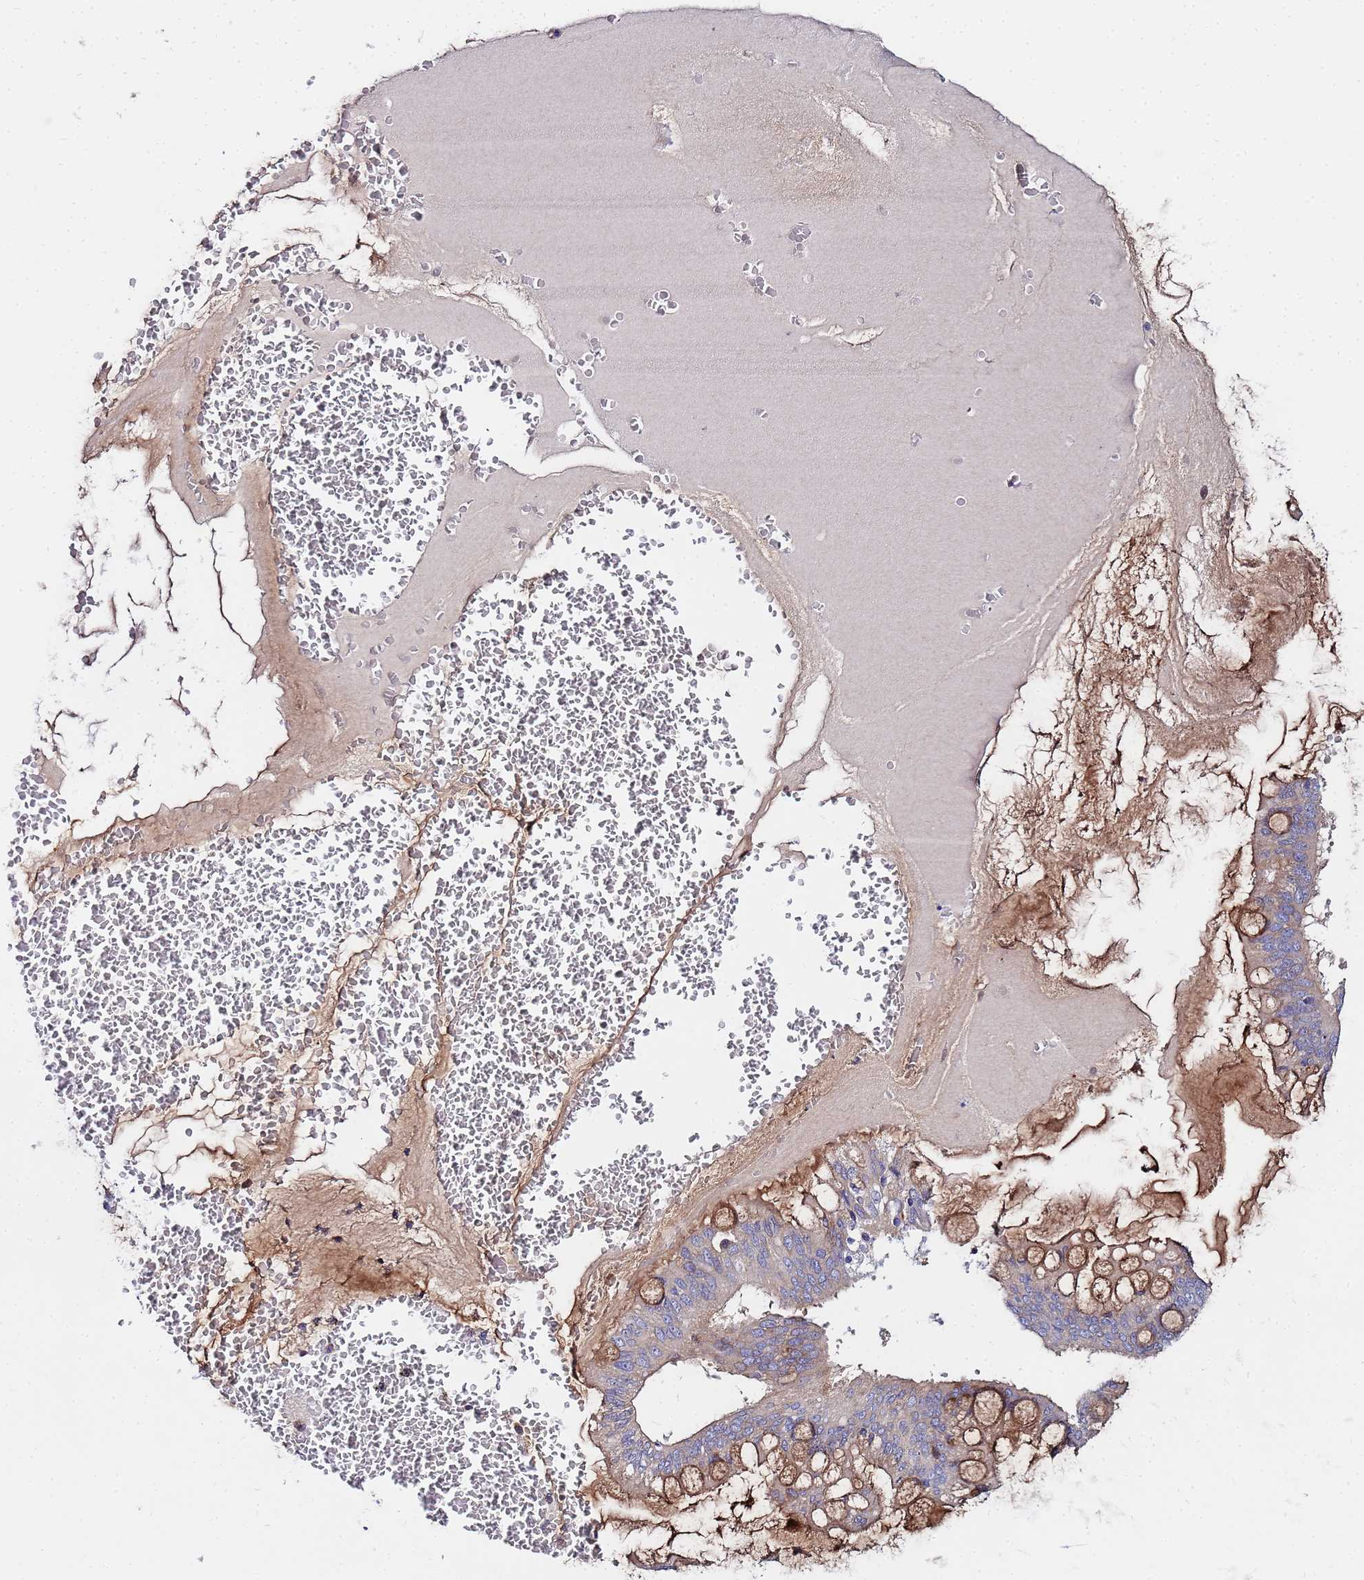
{"staining": {"intensity": "weak", "quantity": "25%-75%", "location": "cytoplasmic/membranous"}, "tissue": "ovarian cancer", "cell_type": "Tumor cells", "image_type": "cancer", "snomed": [{"axis": "morphology", "description": "Cystadenocarcinoma, mucinous, NOS"}, {"axis": "topography", "description": "Ovary"}], "caption": "Brown immunohistochemical staining in human ovarian cancer demonstrates weak cytoplasmic/membranous expression in about 25%-75% of tumor cells. The staining was performed using DAB (3,3'-diaminobenzidine), with brown indicating positive protein expression. Nuclei are stained blue with hematoxylin.", "gene": "POM121", "patient": {"sex": "female", "age": 73}}